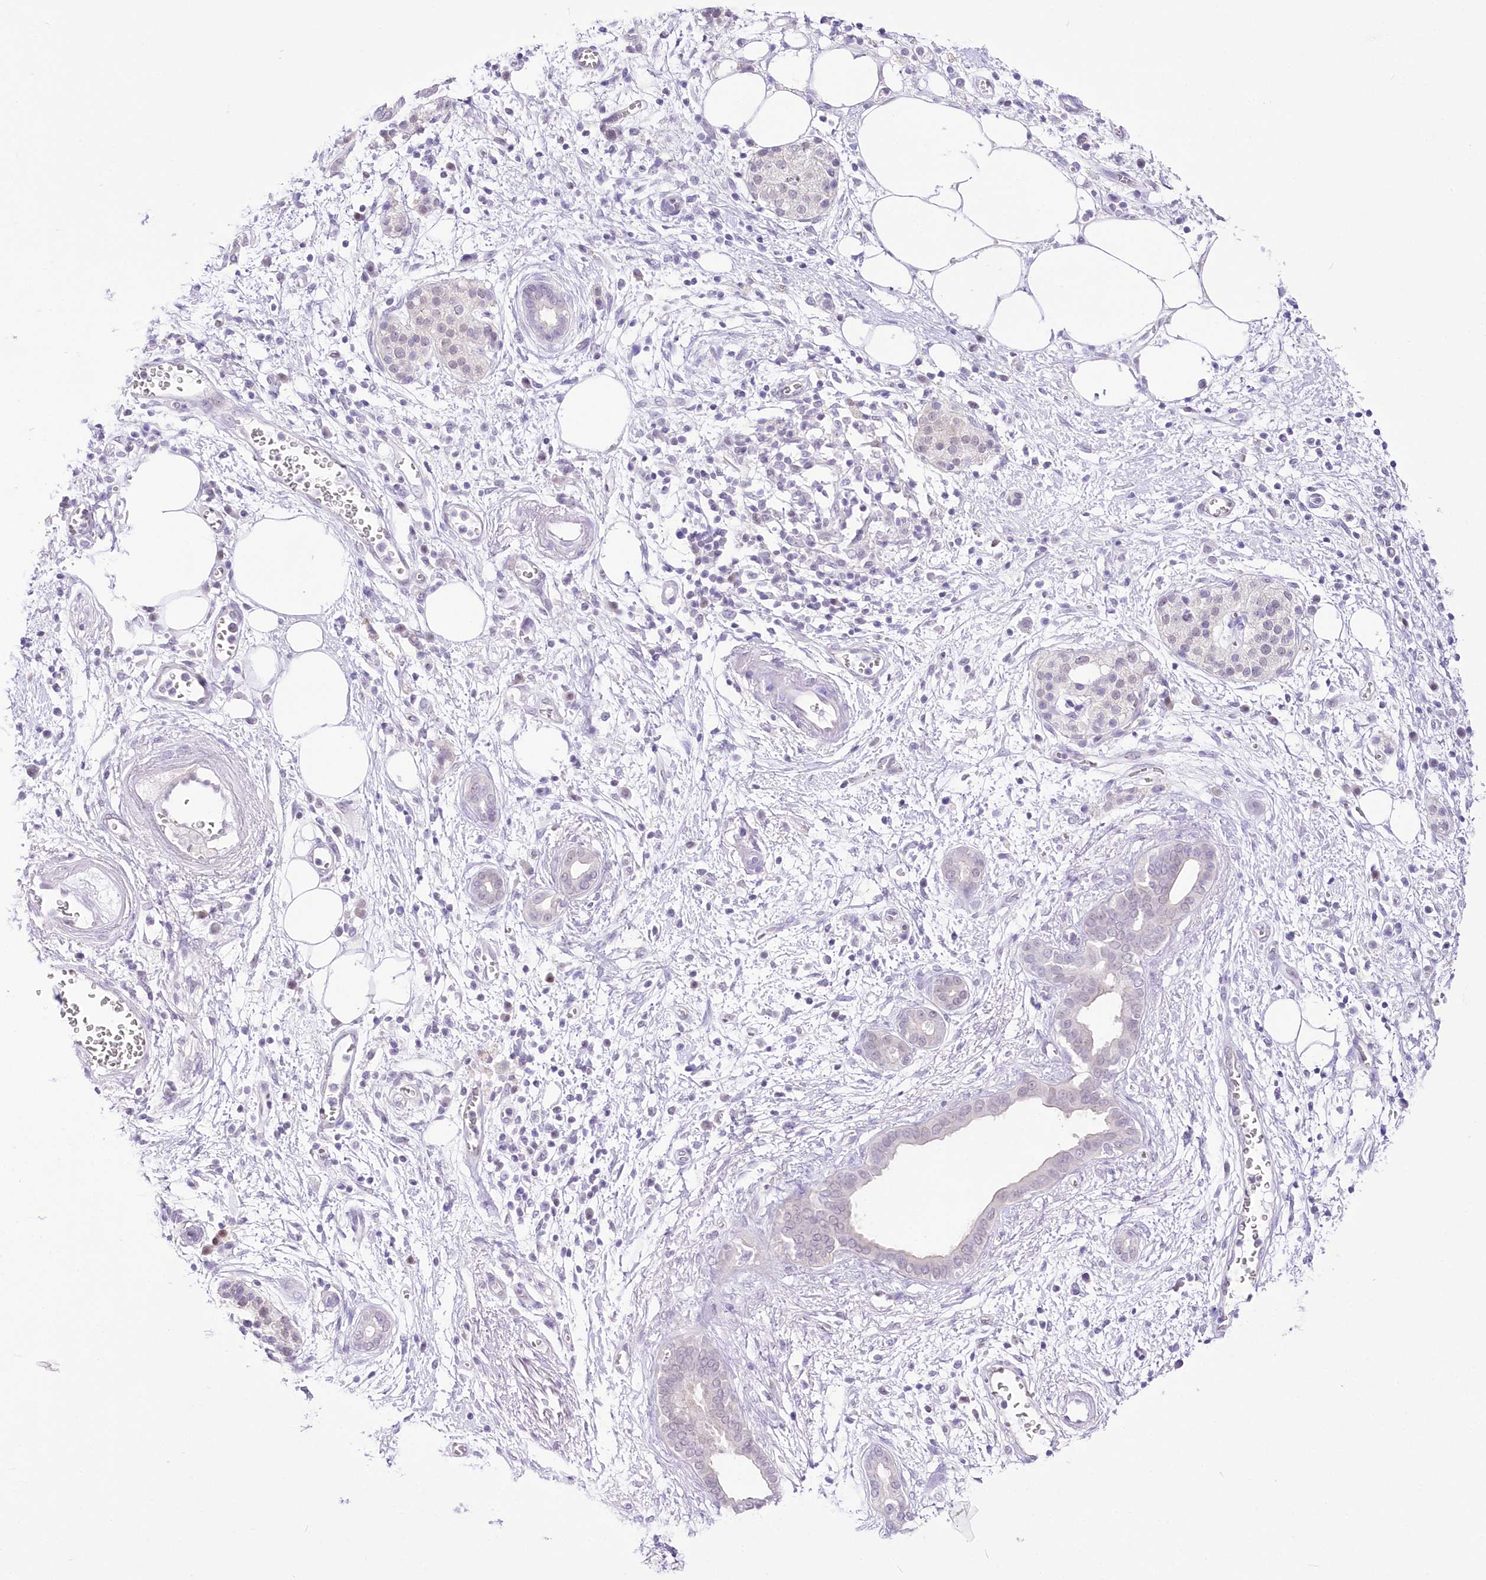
{"staining": {"intensity": "negative", "quantity": "none", "location": "none"}, "tissue": "pancreatic cancer", "cell_type": "Tumor cells", "image_type": "cancer", "snomed": [{"axis": "morphology", "description": "Adenocarcinoma, NOS"}, {"axis": "topography", "description": "Pancreas"}], "caption": "Tumor cells are negative for brown protein staining in pancreatic adenocarcinoma. (Immunohistochemistry (ihc), brightfield microscopy, high magnification).", "gene": "UBA6", "patient": {"sex": "male", "age": 78}}